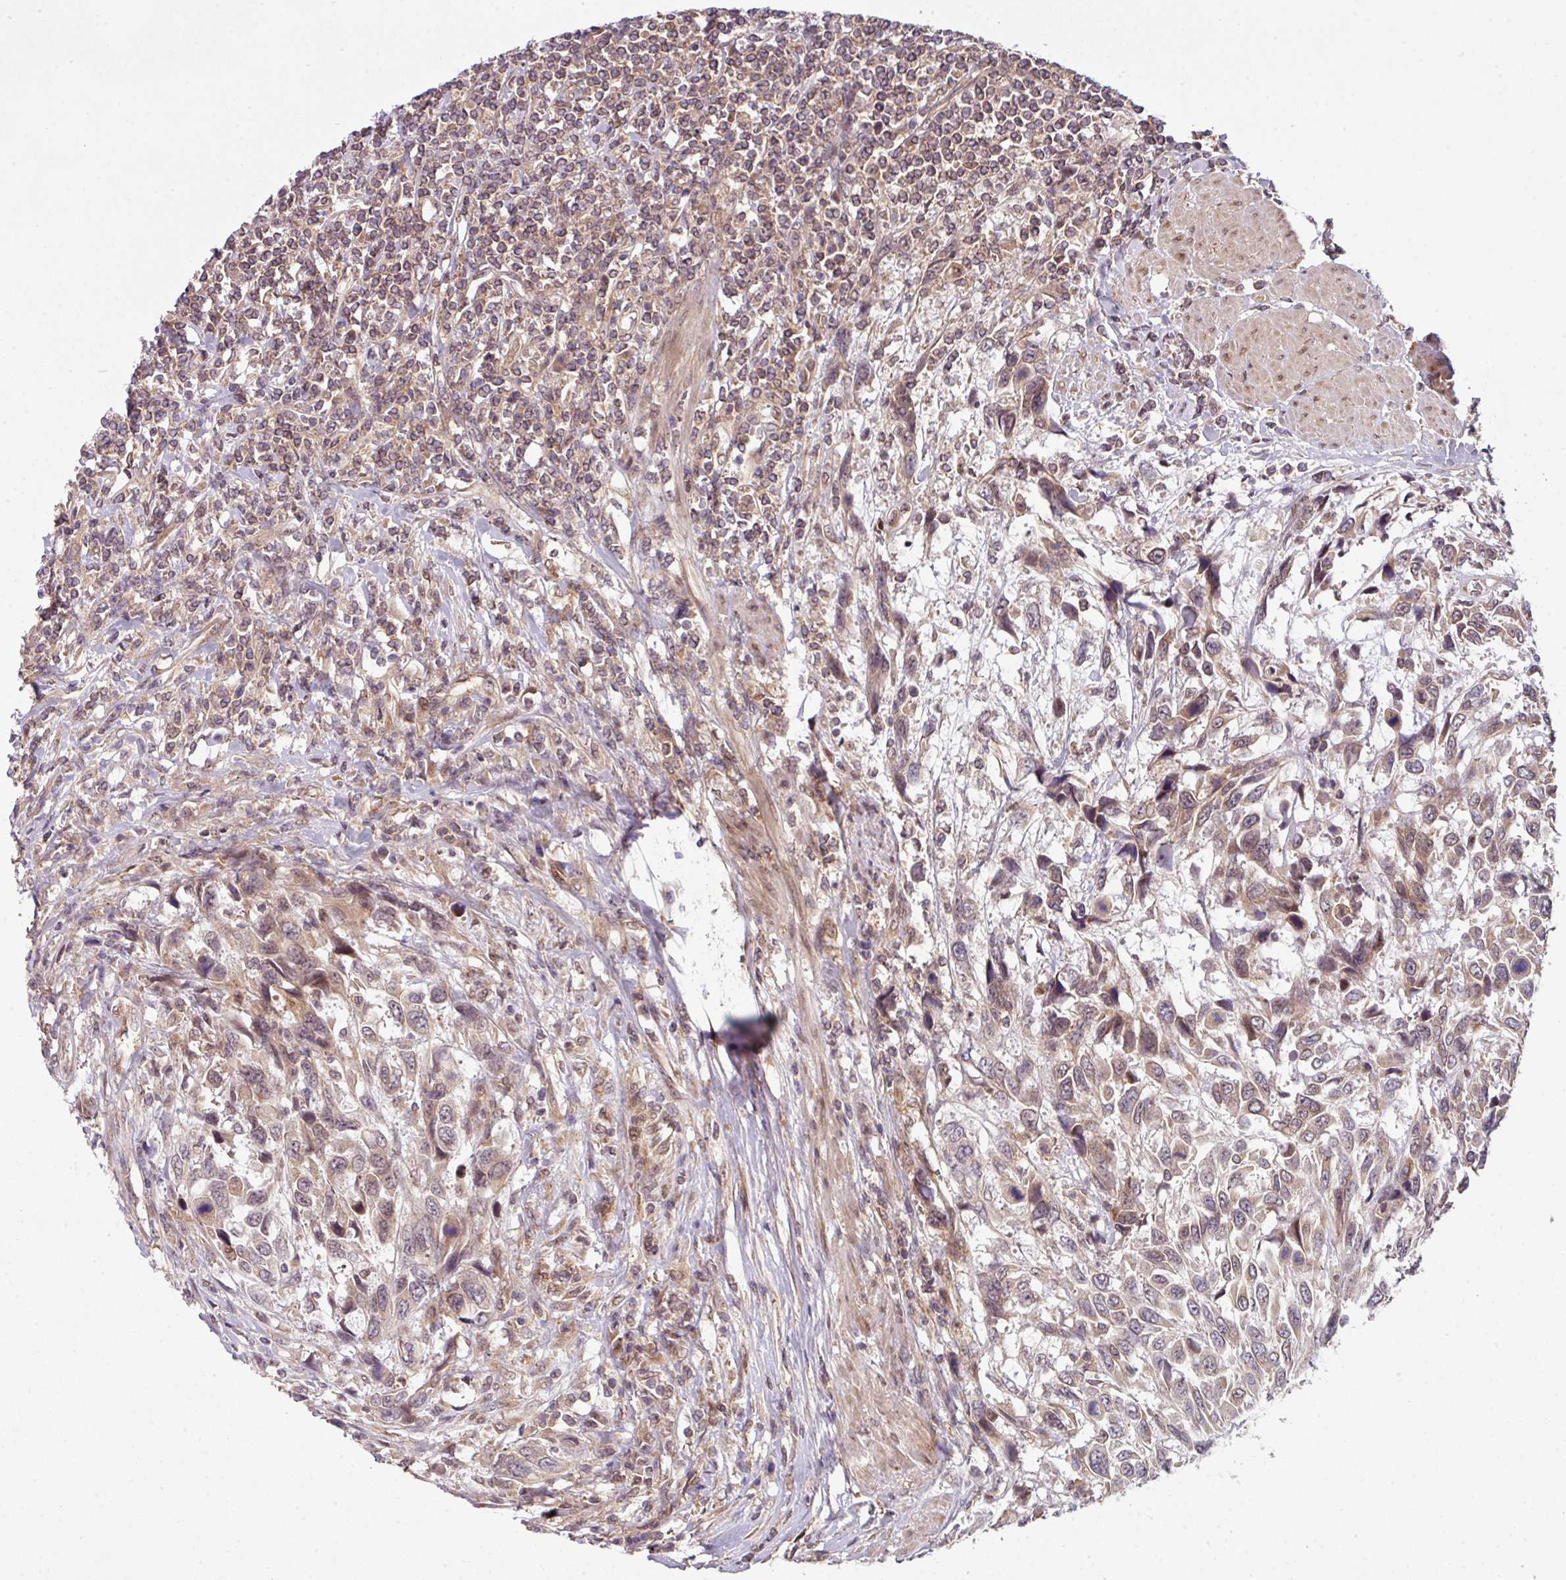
{"staining": {"intensity": "moderate", "quantity": ">75%", "location": "cytoplasmic/membranous,nuclear"}, "tissue": "urothelial cancer", "cell_type": "Tumor cells", "image_type": "cancer", "snomed": [{"axis": "morphology", "description": "Urothelial carcinoma, High grade"}, {"axis": "topography", "description": "Urinary bladder"}], "caption": "Approximately >75% of tumor cells in human urothelial cancer reveal moderate cytoplasmic/membranous and nuclear protein staining as visualized by brown immunohistochemical staining.", "gene": "CAMLG", "patient": {"sex": "female", "age": 70}}